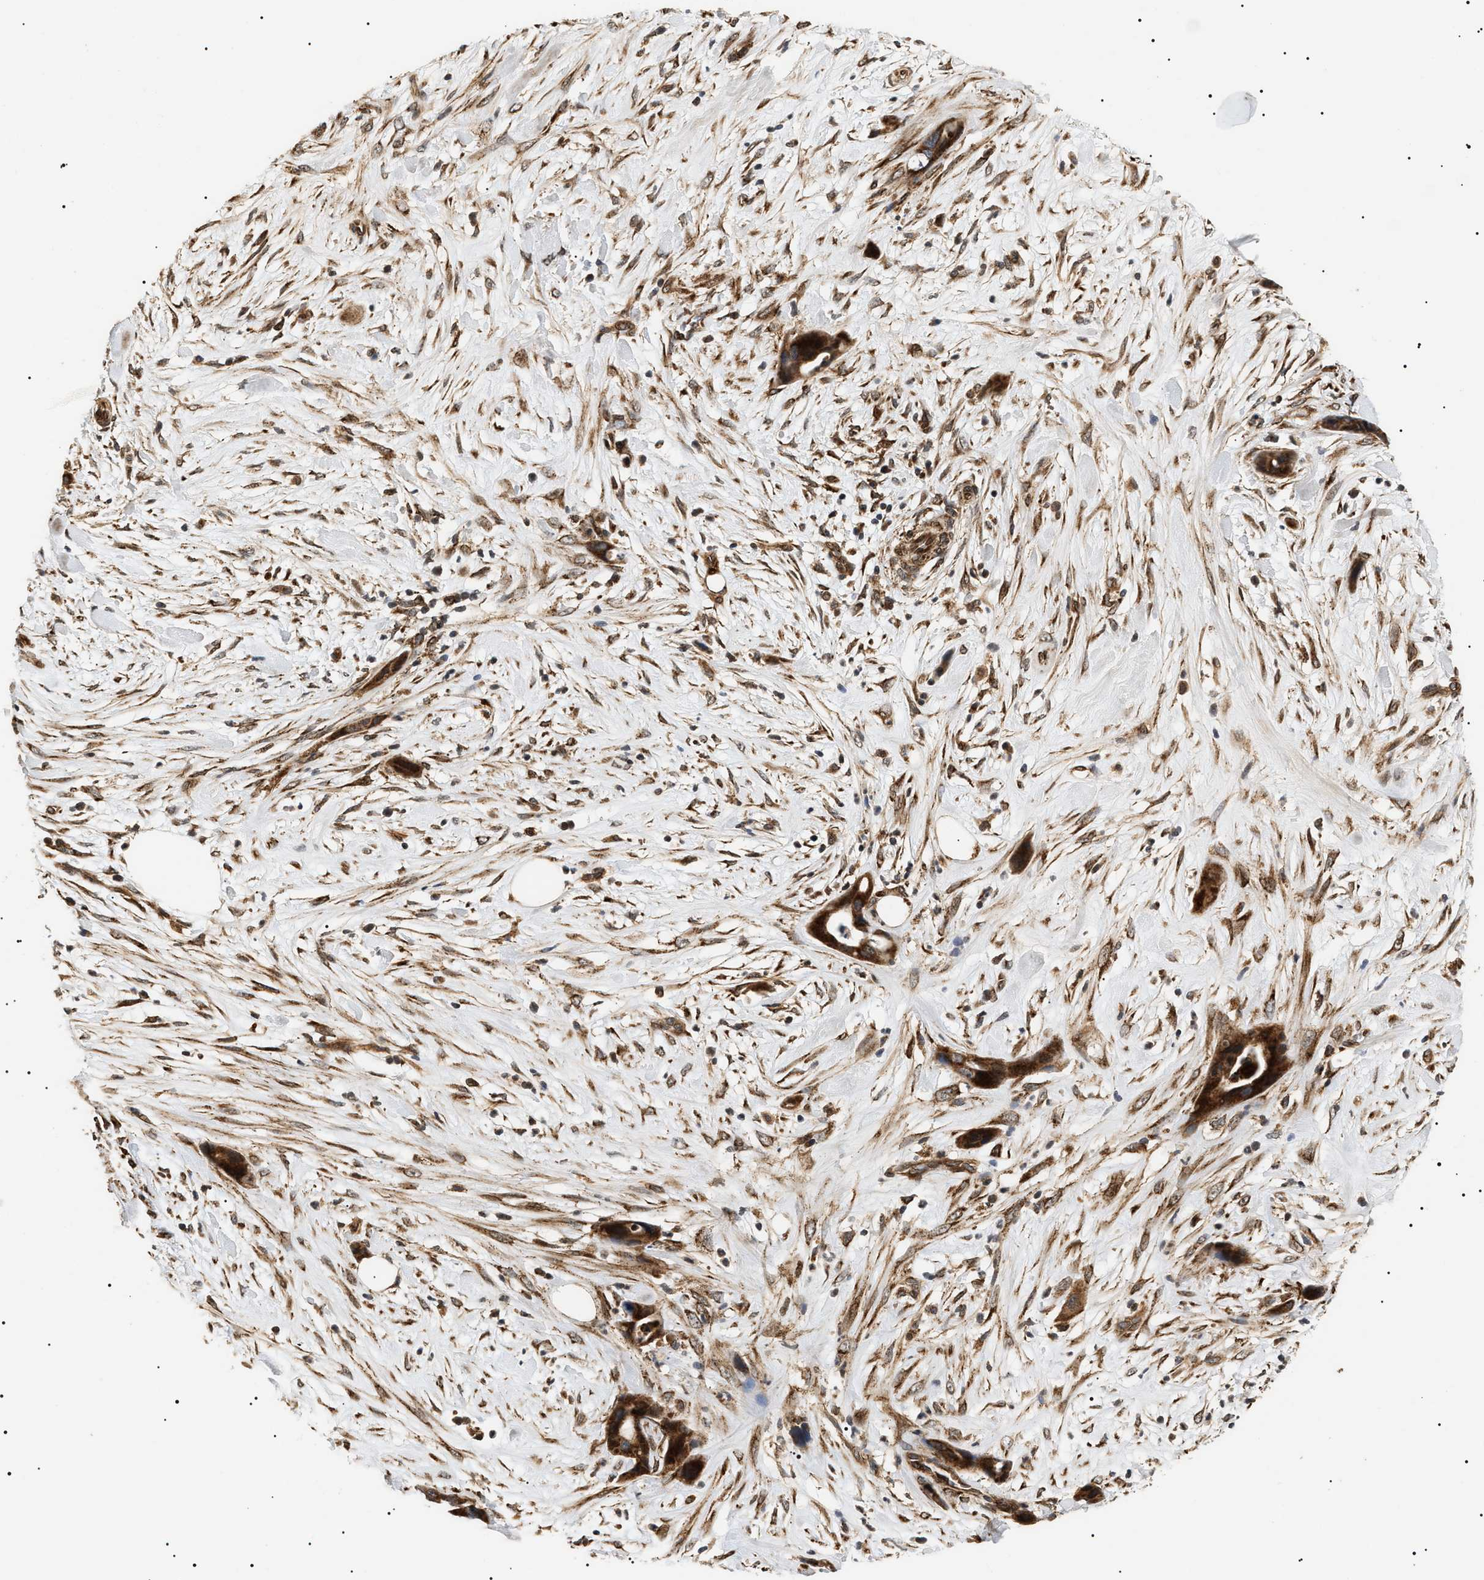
{"staining": {"intensity": "strong", "quantity": ">75%", "location": "cytoplasmic/membranous"}, "tissue": "pancreatic cancer", "cell_type": "Tumor cells", "image_type": "cancer", "snomed": [{"axis": "morphology", "description": "Adenocarcinoma, NOS"}, {"axis": "topography", "description": "Pancreas"}], "caption": "A brown stain shows strong cytoplasmic/membranous positivity of a protein in pancreatic cancer (adenocarcinoma) tumor cells.", "gene": "ZBTB26", "patient": {"sex": "male", "age": 59}}